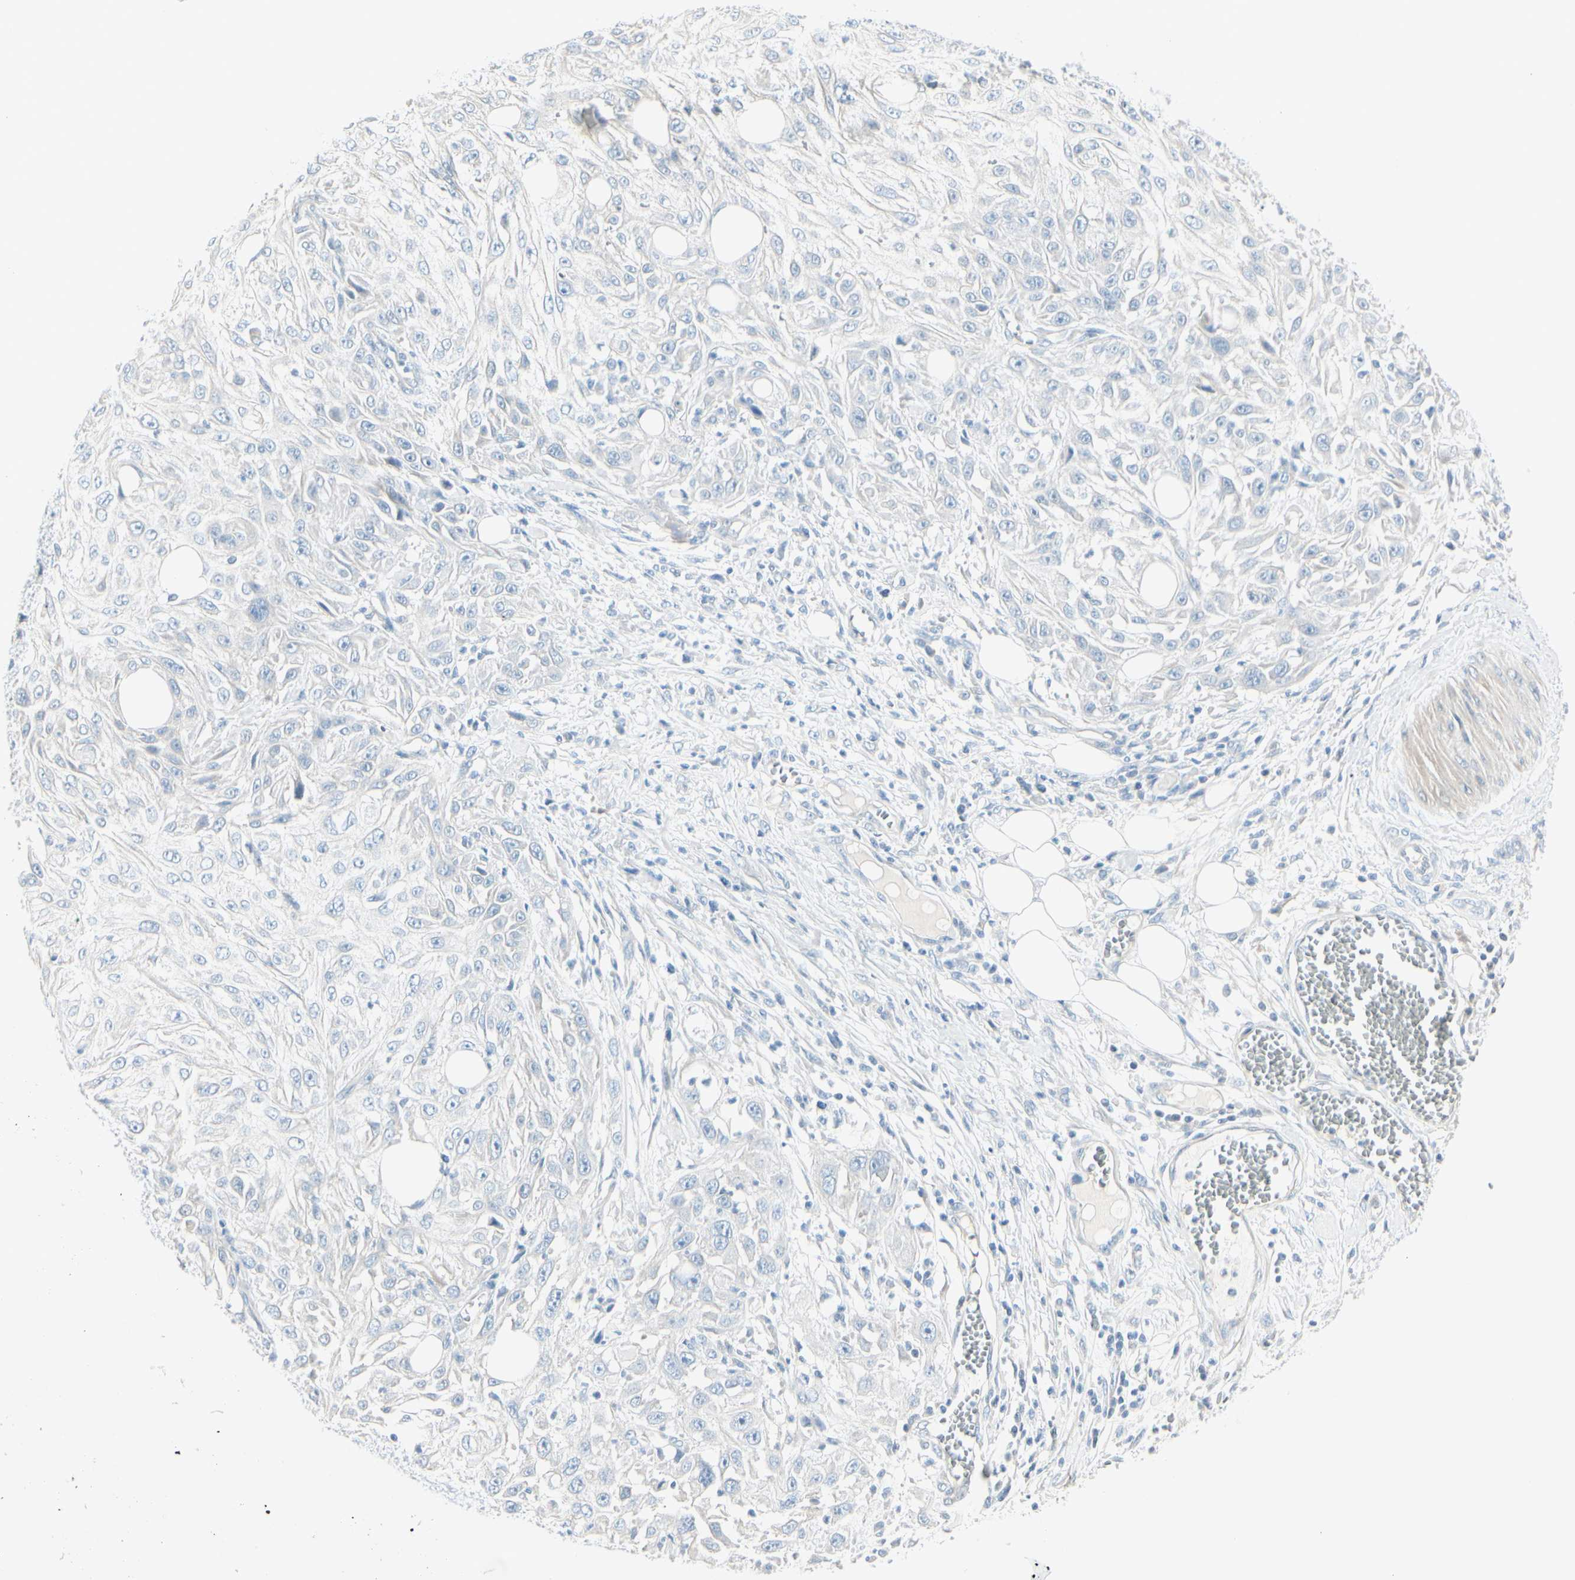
{"staining": {"intensity": "negative", "quantity": "none", "location": "none"}, "tissue": "skin cancer", "cell_type": "Tumor cells", "image_type": "cancer", "snomed": [{"axis": "morphology", "description": "Squamous cell carcinoma, NOS"}, {"axis": "topography", "description": "Skin"}], "caption": "Skin cancer (squamous cell carcinoma) stained for a protein using immunohistochemistry displays no expression tumor cells.", "gene": "CDHR5", "patient": {"sex": "male", "age": 75}}